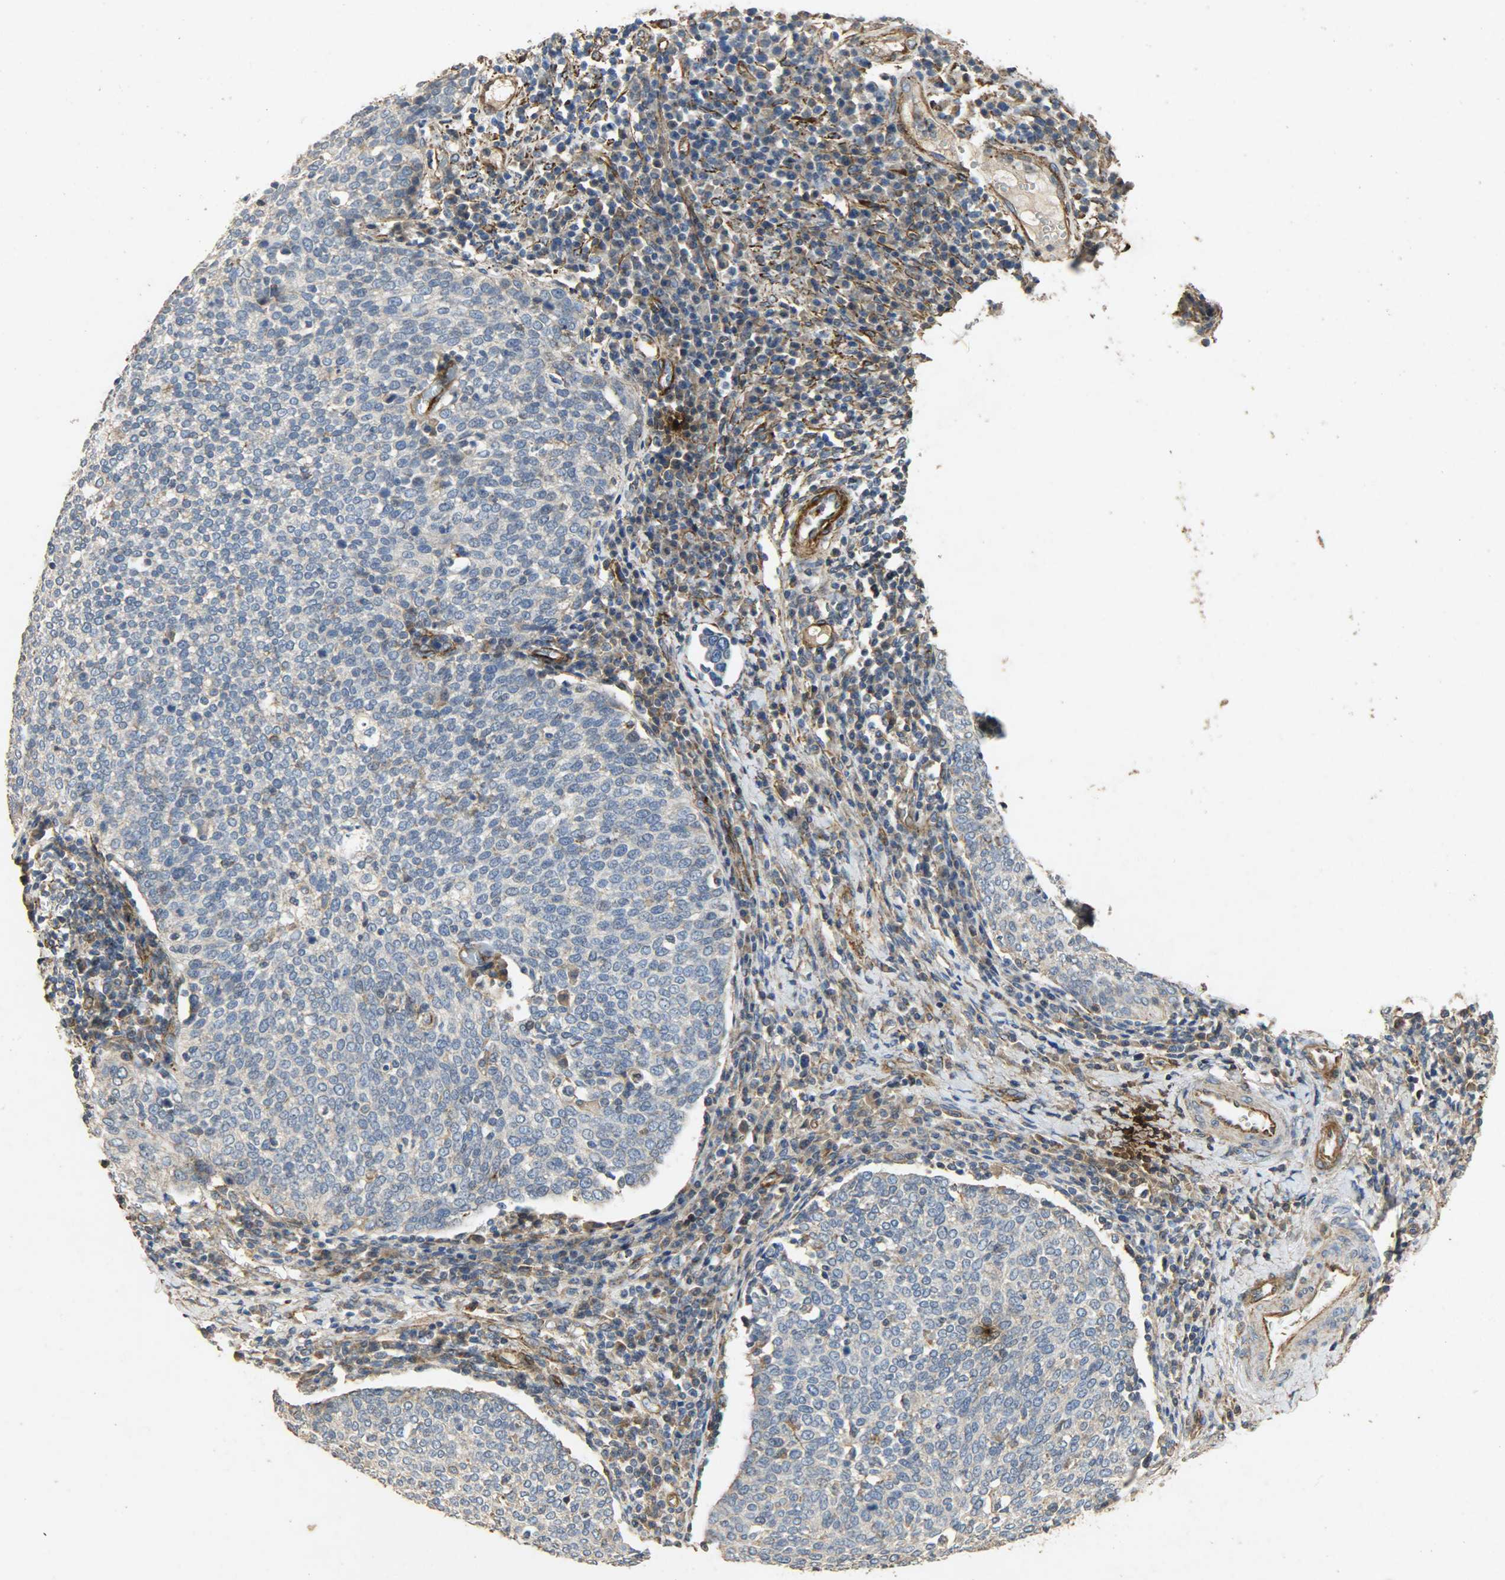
{"staining": {"intensity": "negative", "quantity": "none", "location": "none"}, "tissue": "cervical cancer", "cell_type": "Tumor cells", "image_type": "cancer", "snomed": [{"axis": "morphology", "description": "Squamous cell carcinoma, NOS"}, {"axis": "topography", "description": "Cervix"}], "caption": "This is an immunohistochemistry (IHC) photomicrograph of human cervical squamous cell carcinoma. There is no expression in tumor cells.", "gene": "TPM4", "patient": {"sex": "female", "age": 40}}